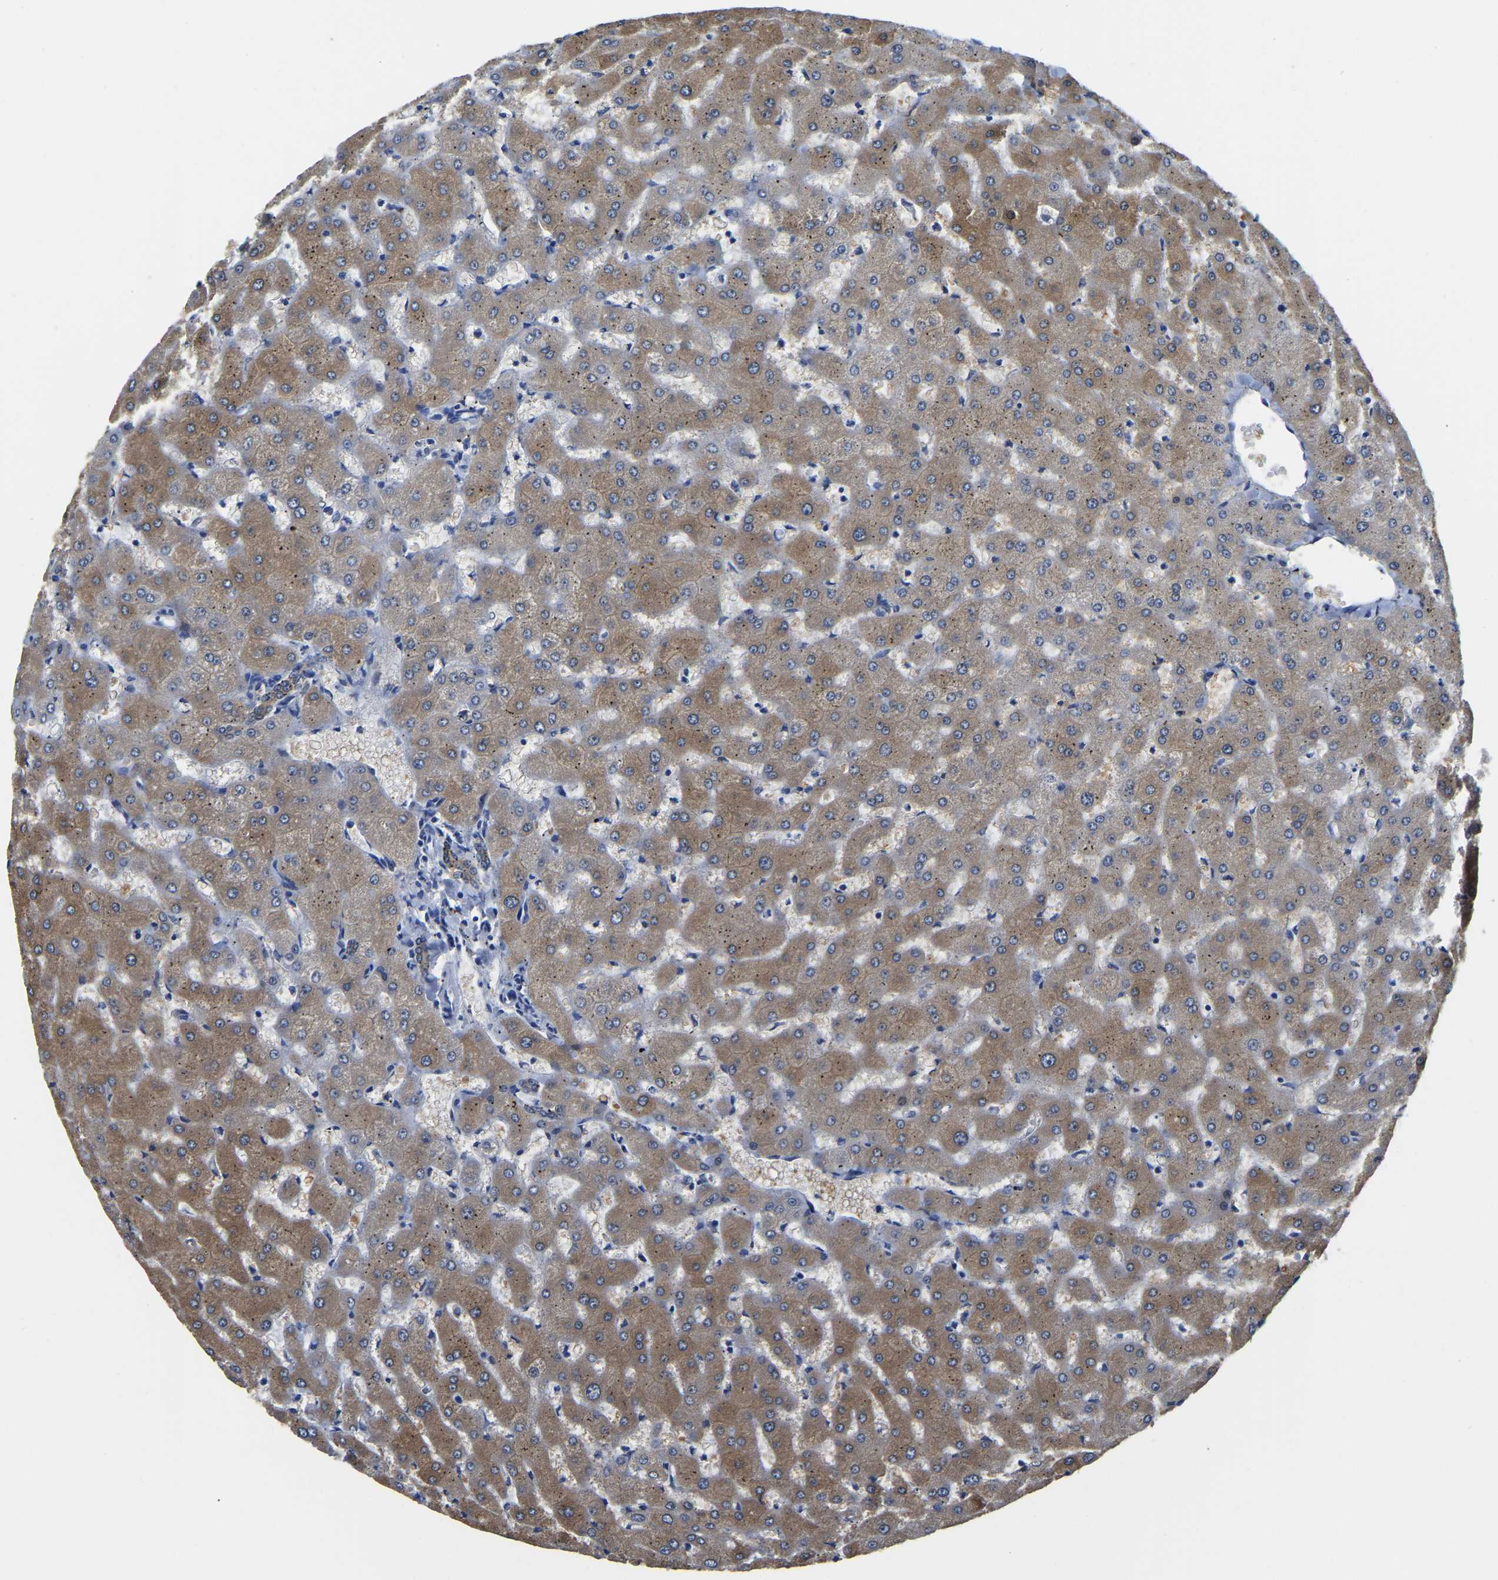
{"staining": {"intensity": "moderate", "quantity": "25%-75%", "location": "cytoplasmic/membranous"}, "tissue": "liver", "cell_type": "Cholangiocytes", "image_type": "normal", "snomed": [{"axis": "morphology", "description": "Normal tissue, NOS"}, {"axis": "topography", "description": "Liver"}], "caption": "IHC staining of normal liver, which exhibits medium levels of moderate cytoplasmic/membranous positivity in approximately 25%-75% of cholangiocytes indicating moderate cytoplasmic/membranous protein staining. The staining was performed using DAB (3,3'-diaminobenzidine) (brown) for protein detection and nuclei were counterstained in hematoxylin (blue).", "gene": "ZDHHC13", "patient": {"sex": "female", "age": 63}}